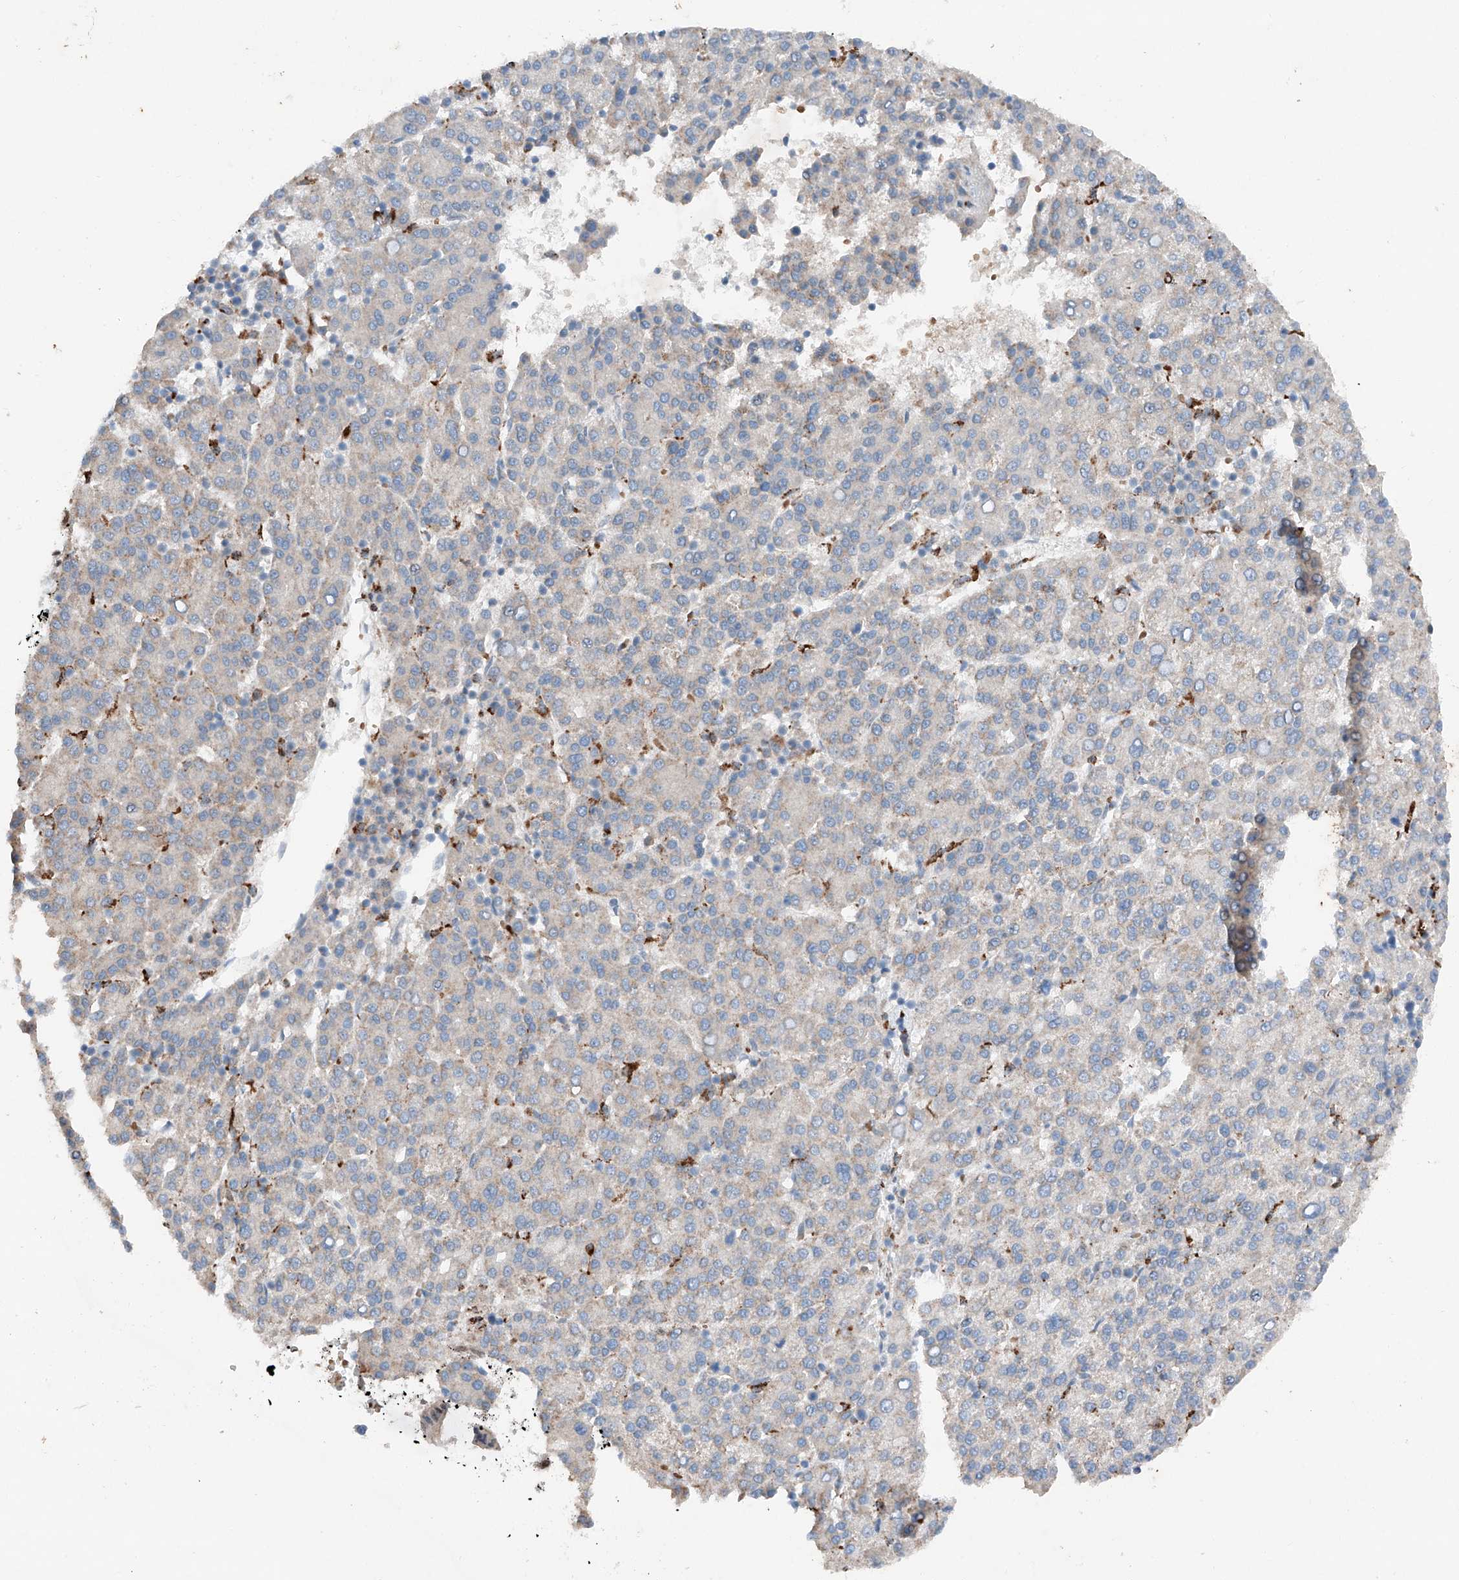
{"staining": {"intensity": "negative", "quantity": "none", "location": "none"}, "tissue": "liver cancer", "cell_type": "Tumor cells", "image_type": "cancer", "snomed": [{"axis": "morphology", "description": "Carcinoma, Hepatocellular, NOS"}, {"axis": "topography", "description": "Liver"}], "caption": "Tumor cells show no significant expression in liver hepatocellular carcinoma.", "gene": "TBX4", "patient": {"sex": "female", "age": 58}}